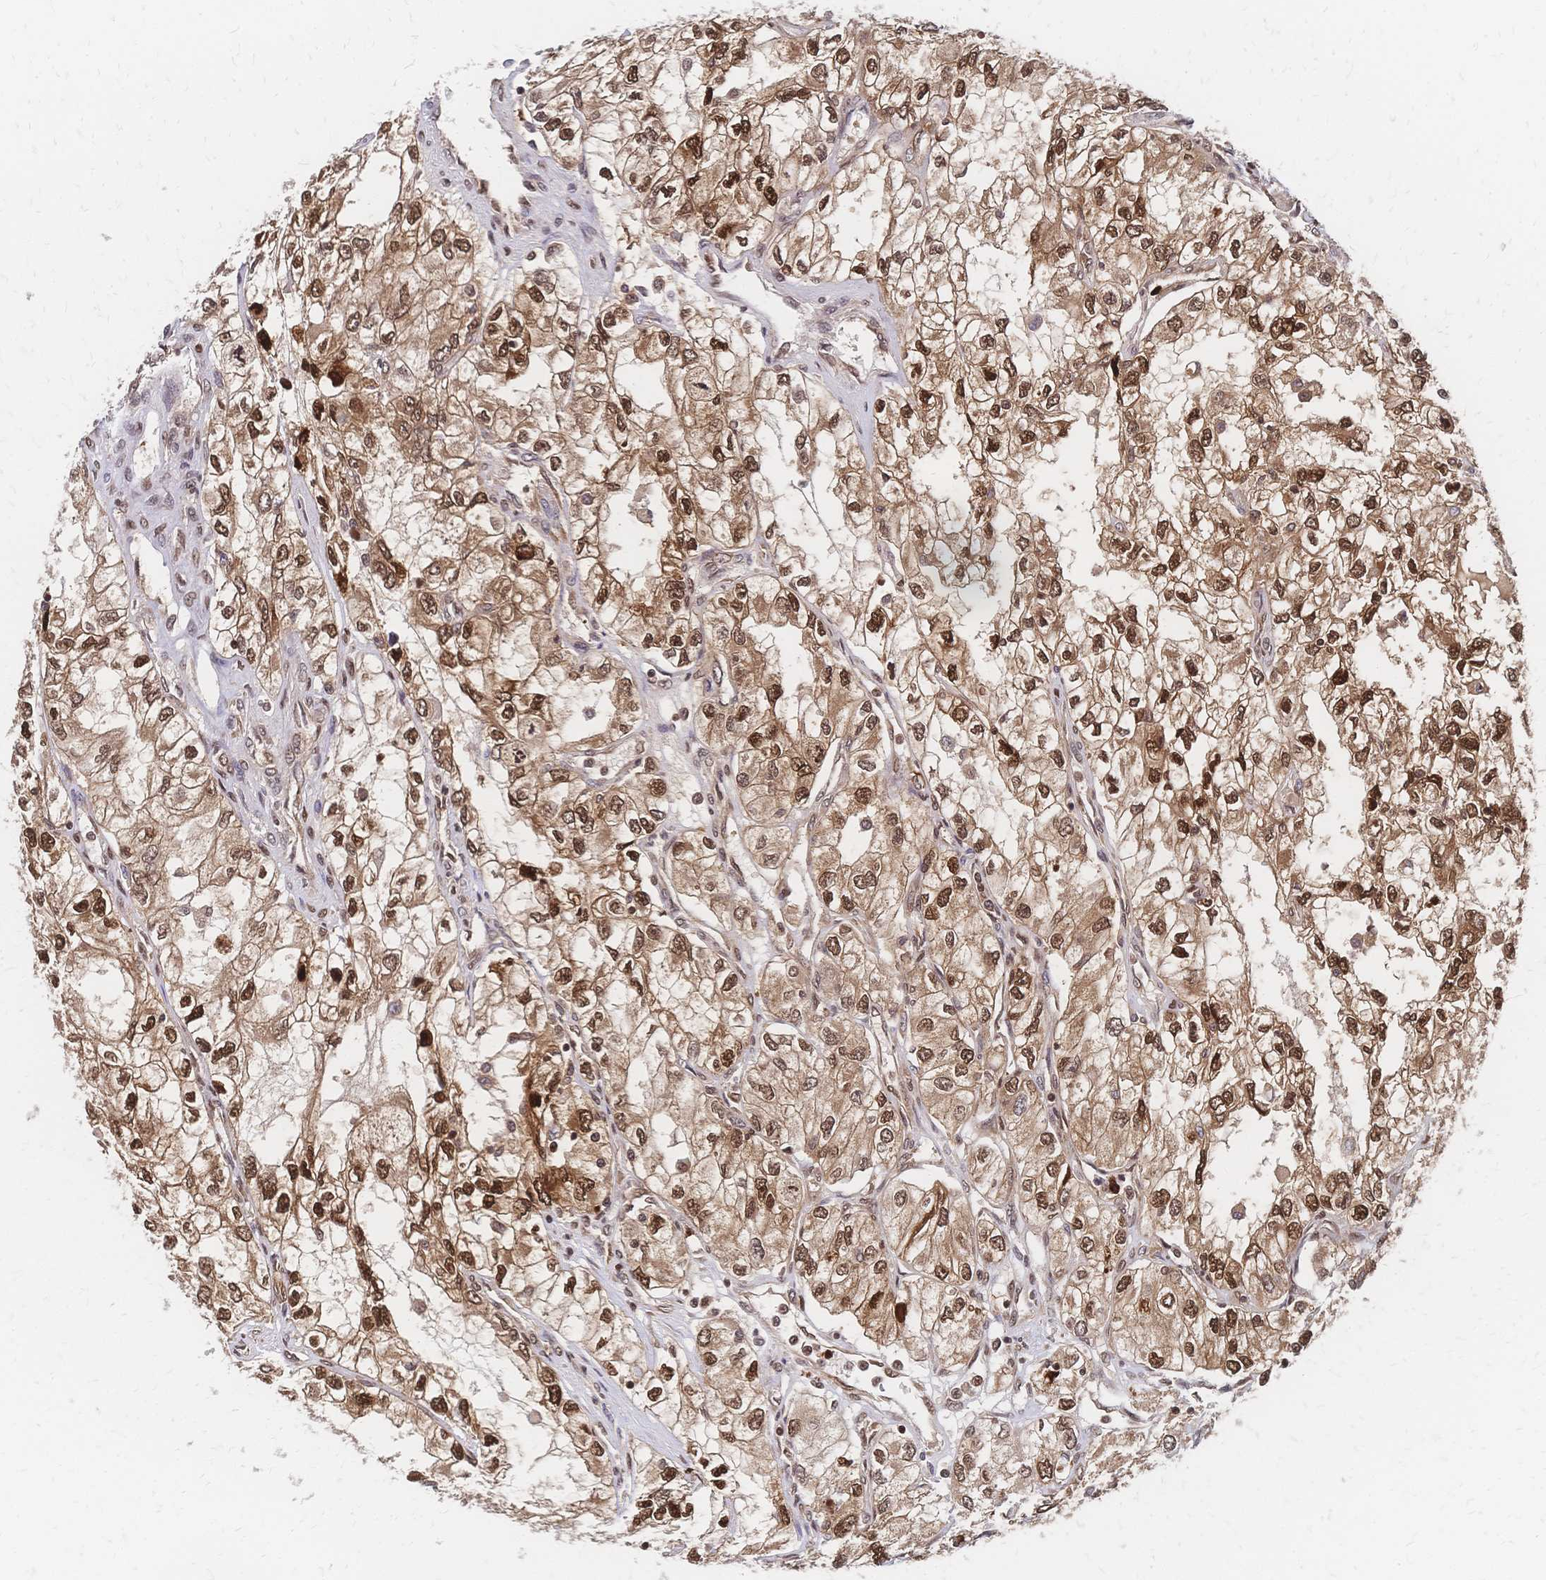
{"staining": {"intensity": "strong", "quantity": ">75%", "location": "cytoplasmic/membranous,nuclear"}, "tissue": "renal cancer", "cell_type": "Tumor cells", "image_type": "cancer", "snomed": [{"axis": "morphology", "description": "Adenocarcinoma, NOS"}, {"axis": "topography", "description": "Kidney"}], "caption": "Renal adenocarcinoma stained with DAB immunohistochemistry (IHC) displays high levels of strong cytoplasmic/membranous and nuclear expression in about >75% of tumor cells. The staining was performed using DAB (3,3'-diaminobenzidine), with brown indicating positive protein expression. Nuclei are stained blue with hematoxylin.", "gene": "HDGF", "patient": {"sex": "female", "age": 59}}